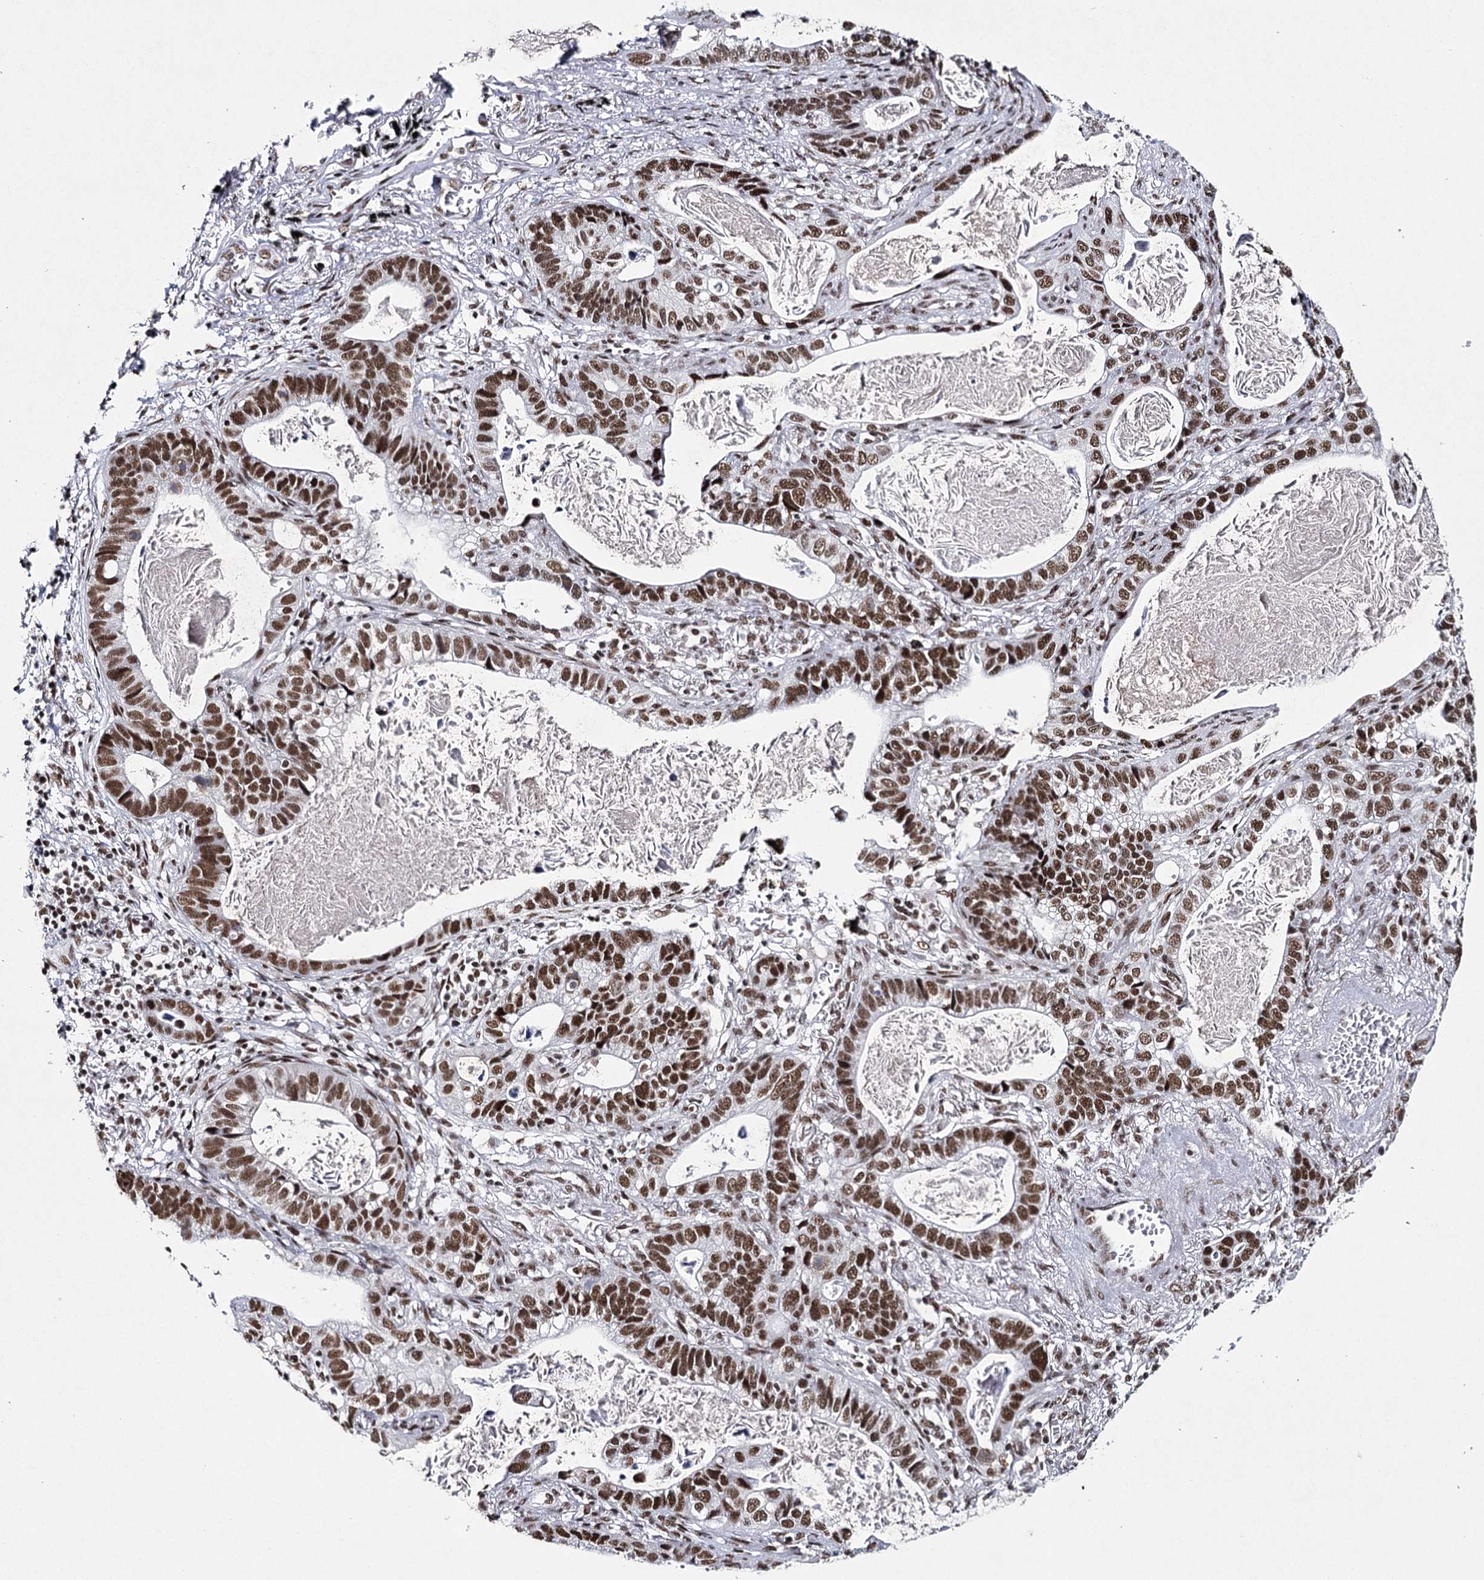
{"staining": {"intensity": "strong", "quantity": ">75%", "location": "nuclear"}, "tissue": "lung cancer", "cell_type": "Tumor cells", "image_type": "cancer", "snomed": [{"axis": "morphology", "description": "Adenocarcinoma, NOS"}, {"axis": "topography", "description": "Lung"}], "caption": "Immunohistochemical staining of human lung cancer demonstrates high levels of strong nuclear staining in approximately >75% of tumor cells.", "gene": "SCAF8", "patient": {"sex": "male", "age": 67}}